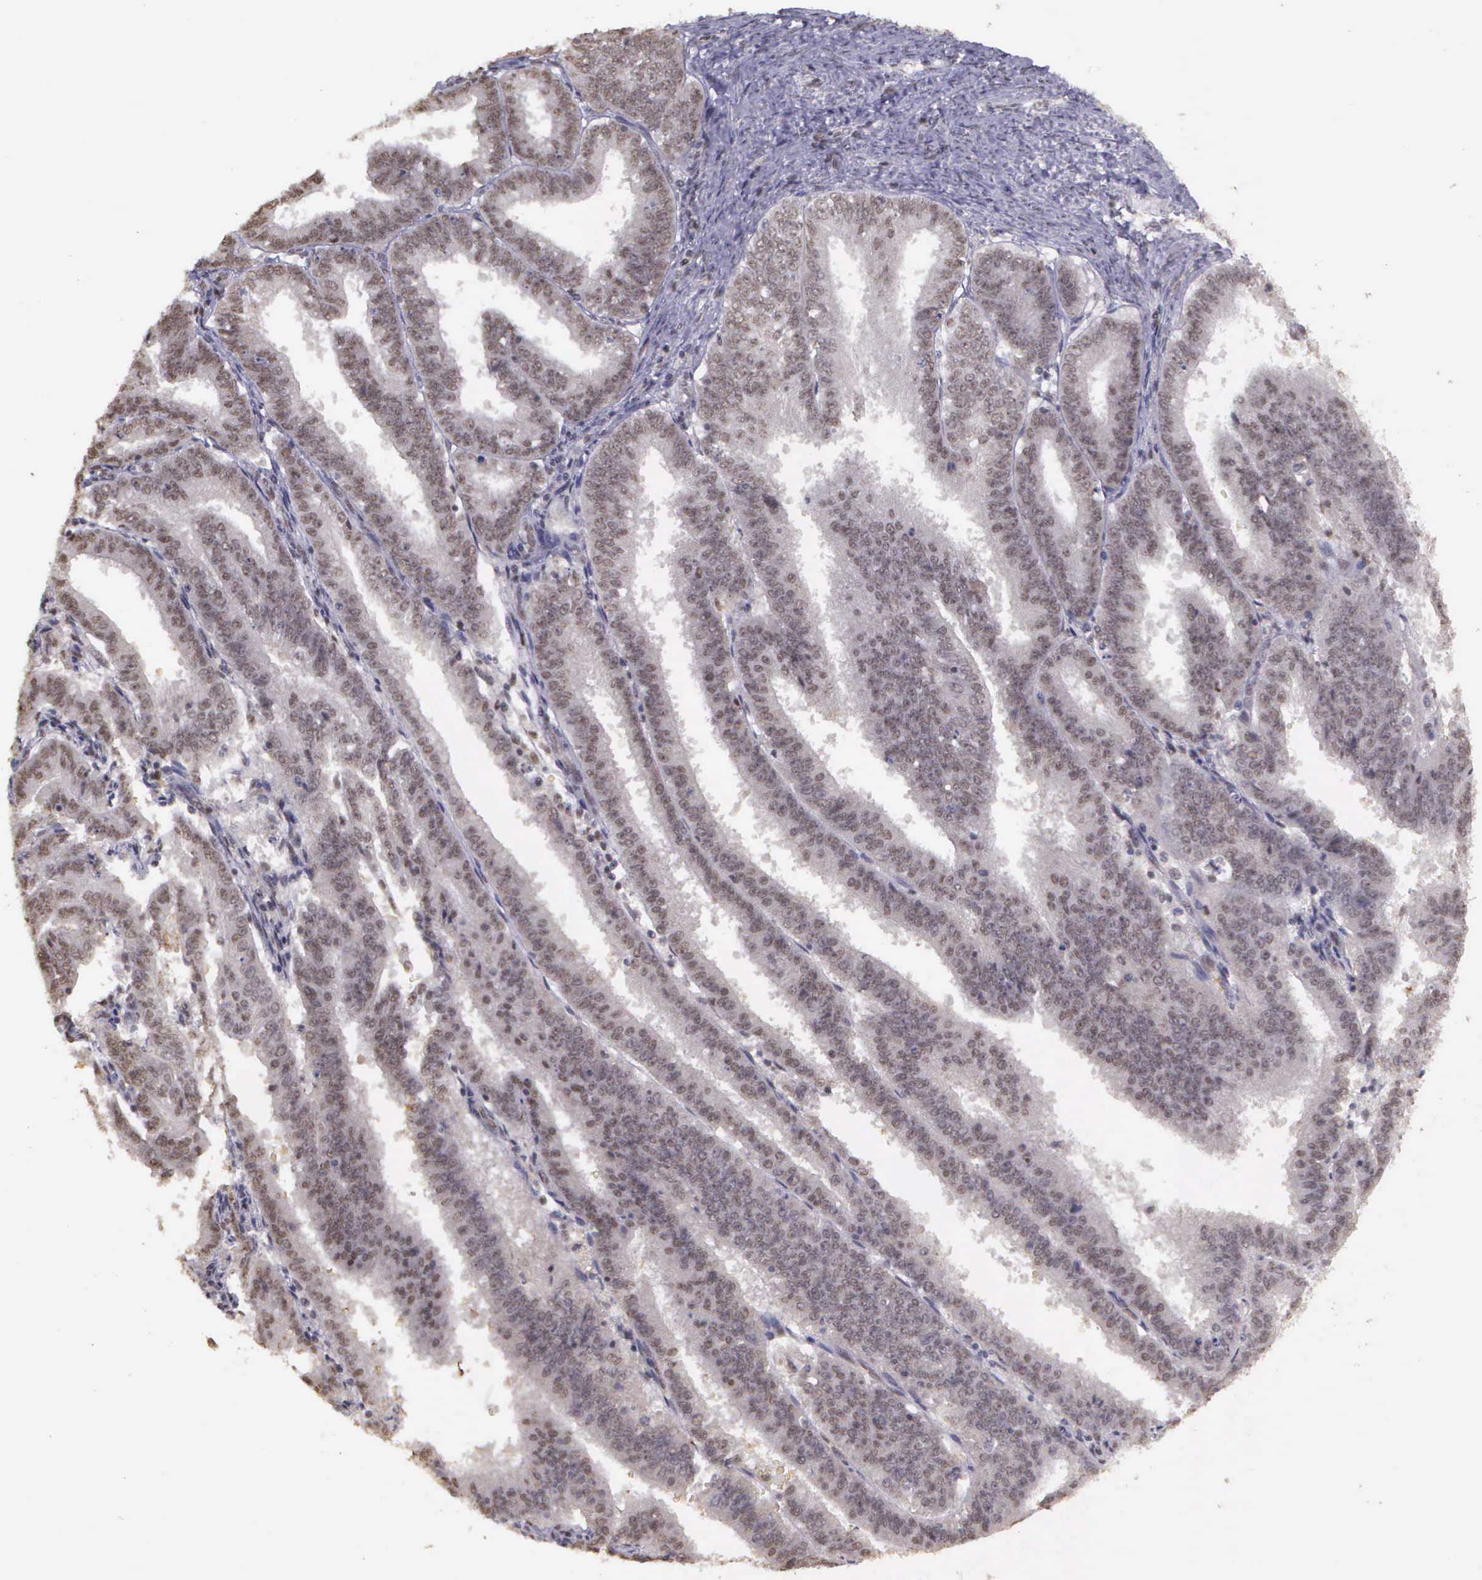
{"staining": {"intensity": "negative", "quantity": "none", "location": "none"}, "tissue": "endometrial cancer", "cell_type": "Tumor cells", "image_type": "cancer", "snomed": [{"axis": "morphology", "description": "Adenocarcinoma, NOS"}, {"axis": "topography", "description": "Endometrium"}], "caption": "An IHC photomicrograph of adenocarcinoma (endometrial) is shown. There is no staining in tumor cells of adenocarcinoma (endometrial). (Immunohistochemistry, brightfield microscopy, high magnification).", "gene": "ARMCX5", "patient": {"sex": "female", "age": 66}}